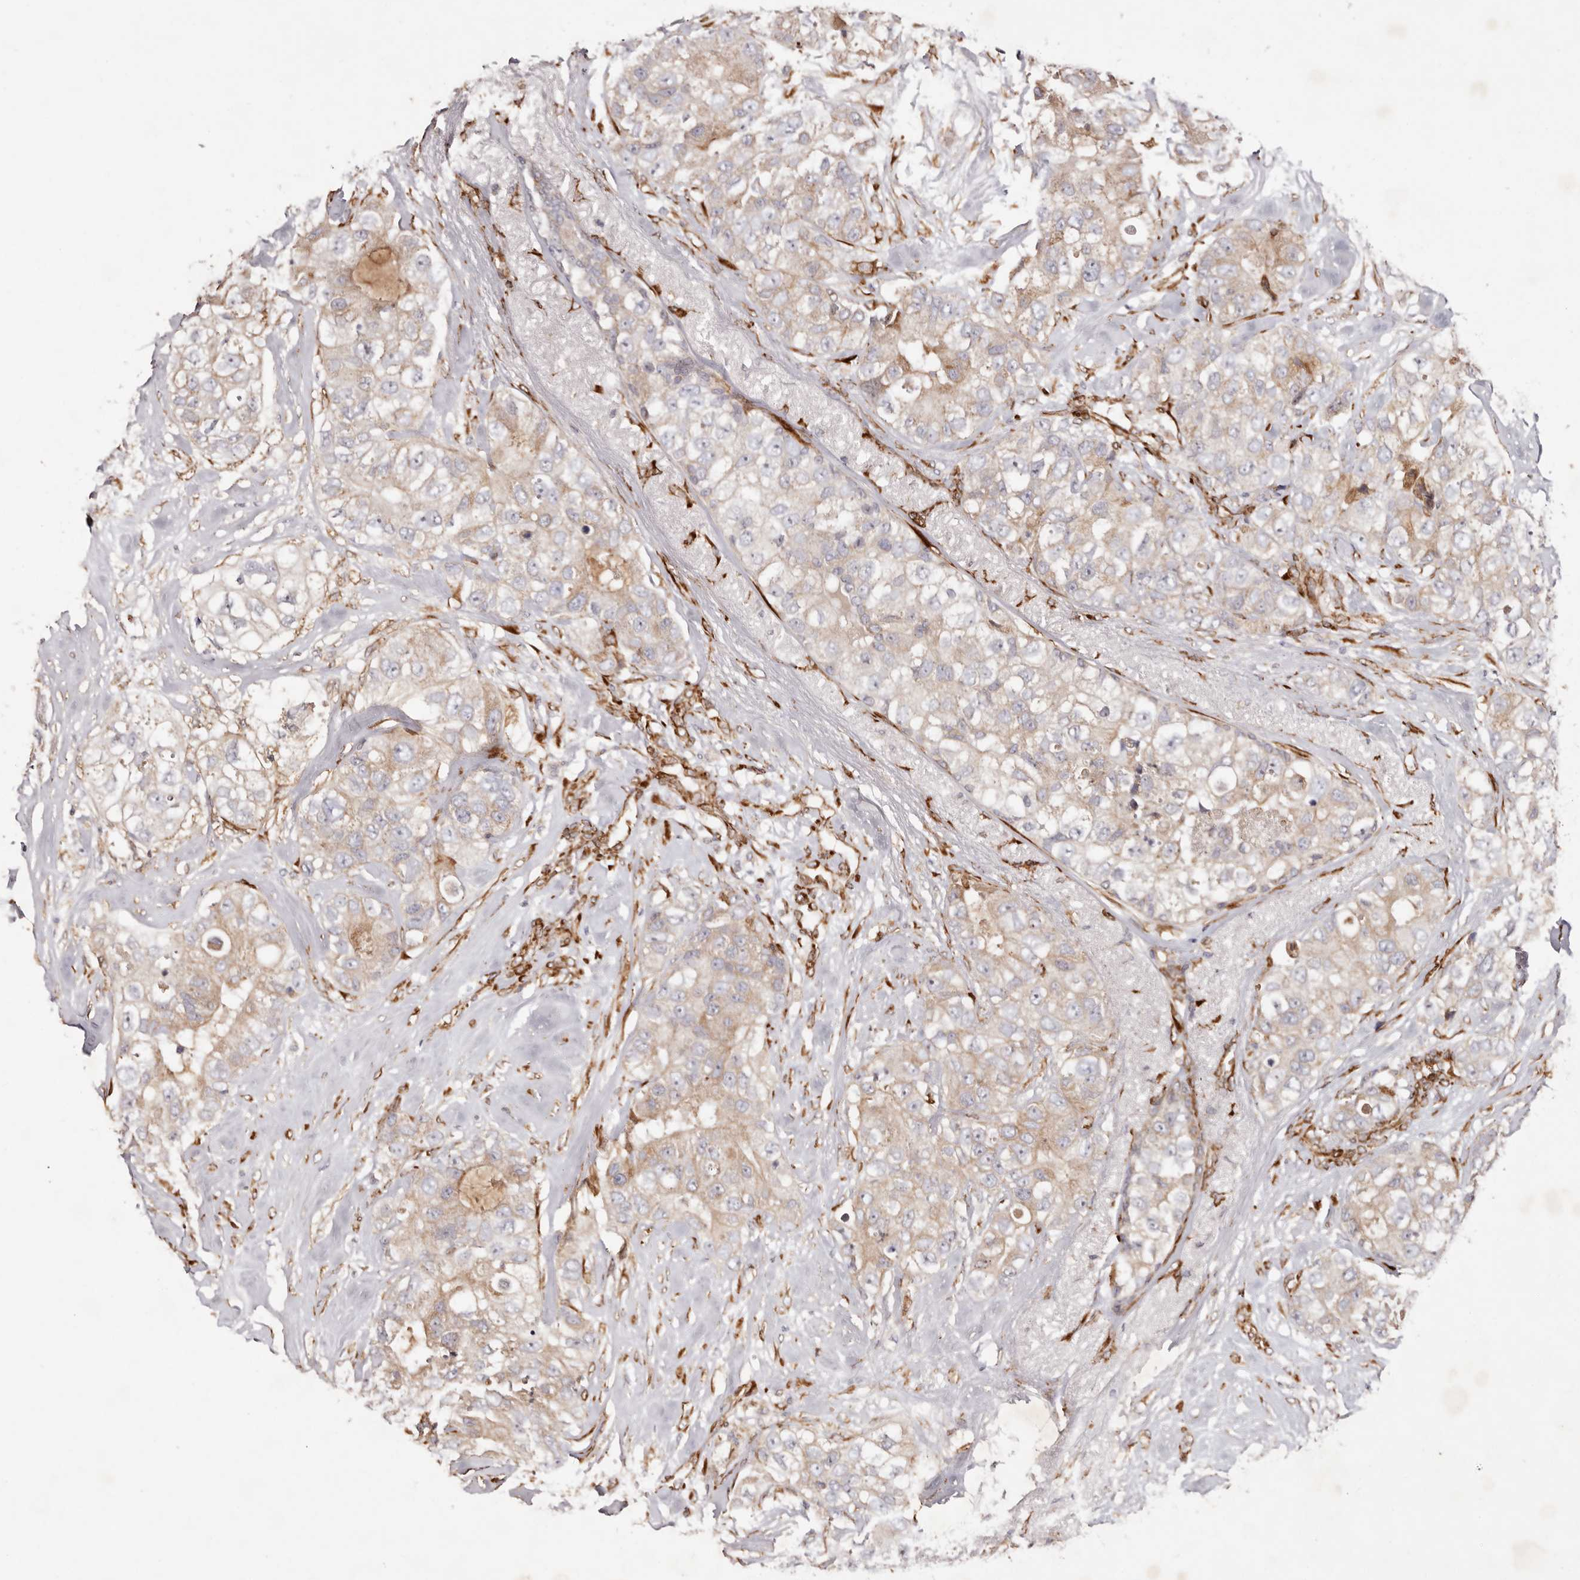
{"staining": {"intensity": "weak", "quantity": ">75%", "location": "cytoplasmic/membranous"}, "tissue": "breast cancer", "cell_type": "Tumor cells", "image_type": "cancer", "snomed": [{"axis": "morphology", "description": "Duct carcinoma"}, {"axis": "topography", "description": "Breast"}], "caption": "Tumor cells demonstrate weak cytoplasmic/membranous staining in approximately >75% of cells in breast cancer. (Stains: DAB in brown, nuclei in blue, Microscopy: brightfield microscopy at high magnification).", "gene": "SERPINH1", "patient": {"sex": "female", "age": 62}}